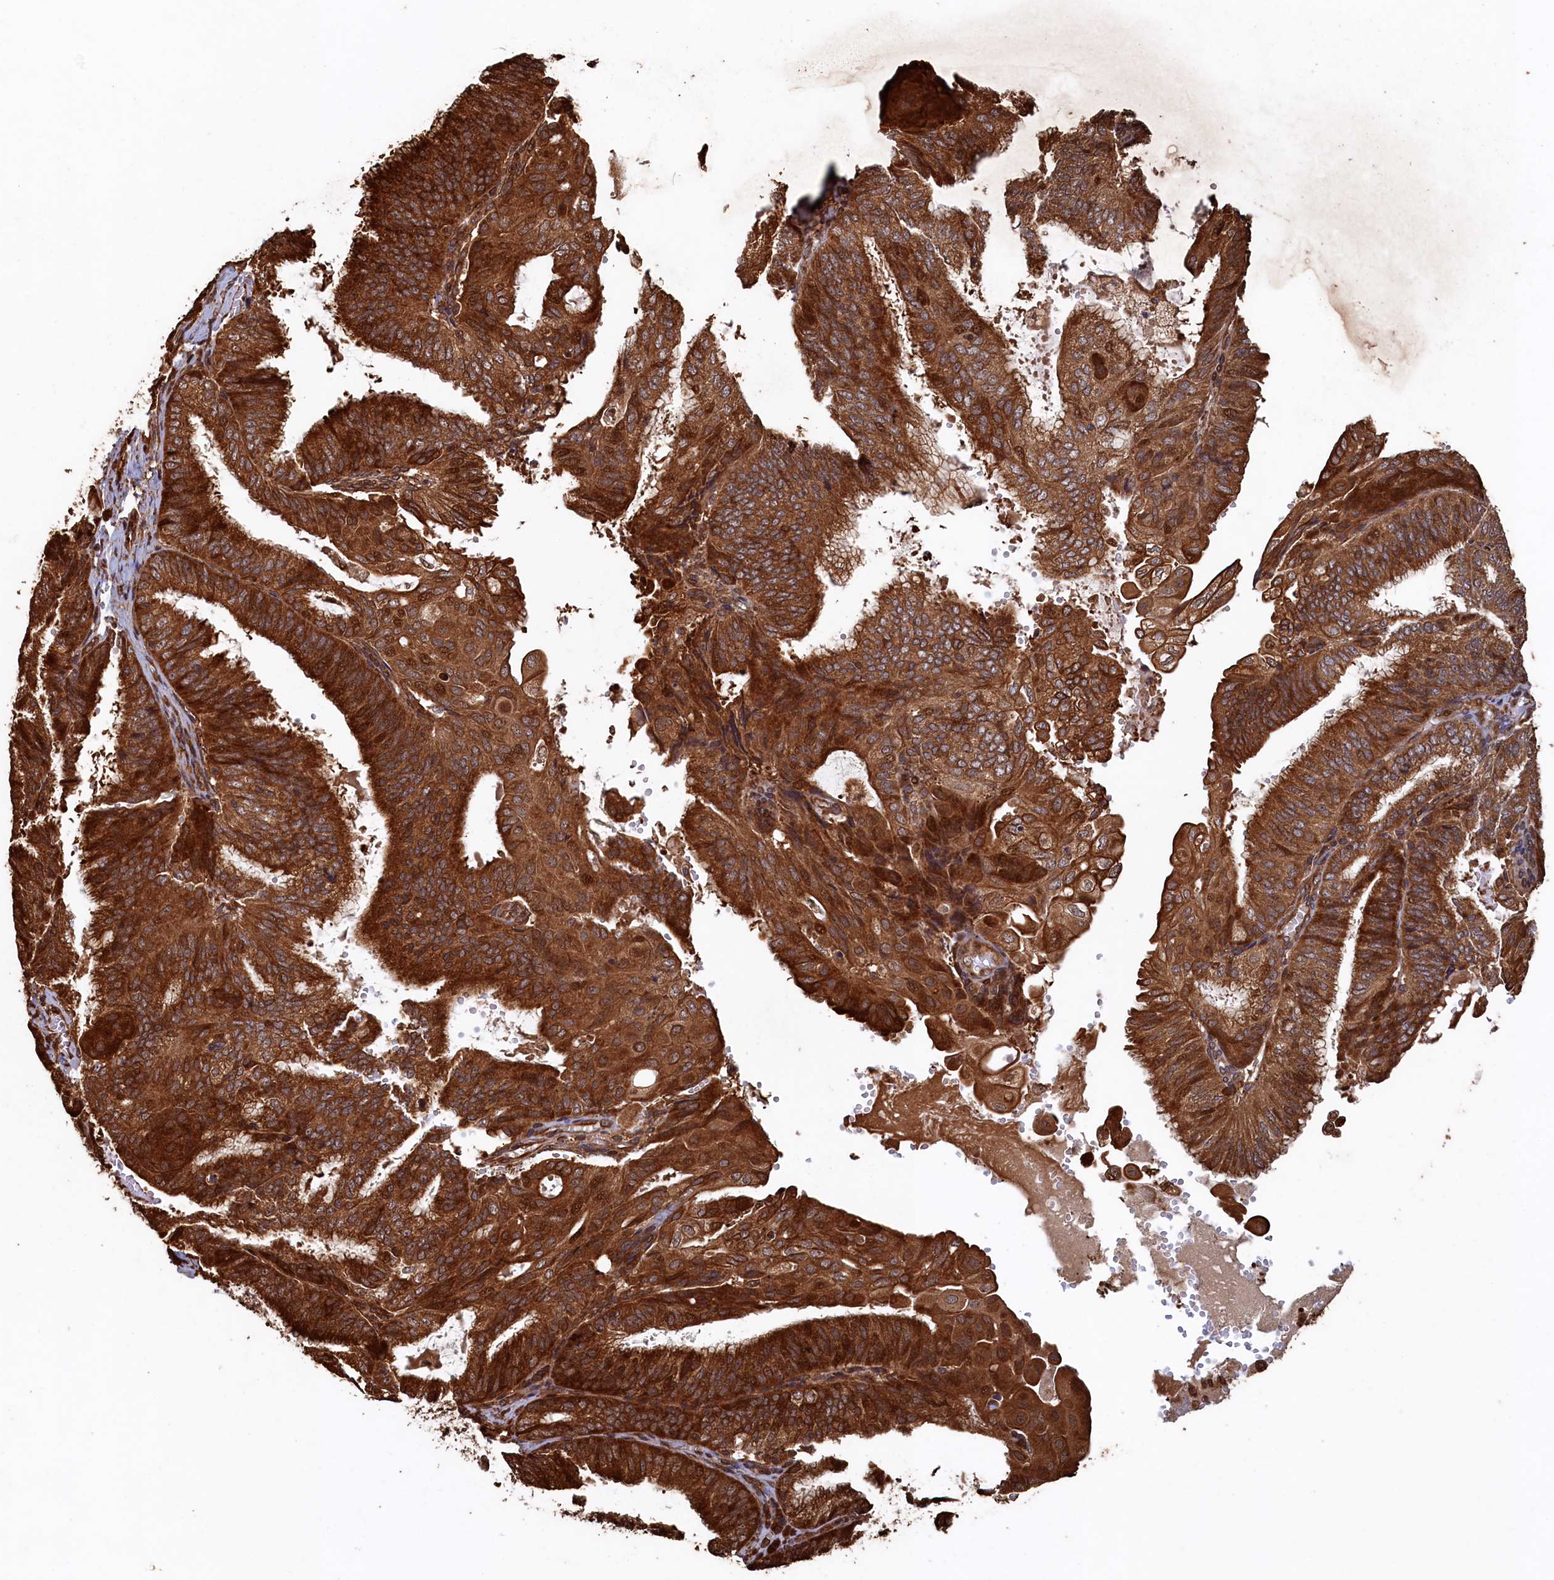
{"staining": {"intensity": "strong", "quantity": ">75%", "location": "cytoplasmic/membranous,nuclear"}, "tissue": "endometrial cancer", "cell_type": "Tumor cells", "image_type": "cancer", "snomed": [{"axis": "morphology", "description": "Adenocarcinoma, NOS"}, {"axis": "topography", "description": "Endometrium"}], "caption": "Strong cytoplasmic/membranous and nuclear staining for a protein is appreciated in approximately >75% of tumor cells of endometrial cancer using immunohistochemistry (IHC).", "gene": "PIGN", "patient": {"sex": "female", "age": 49}}